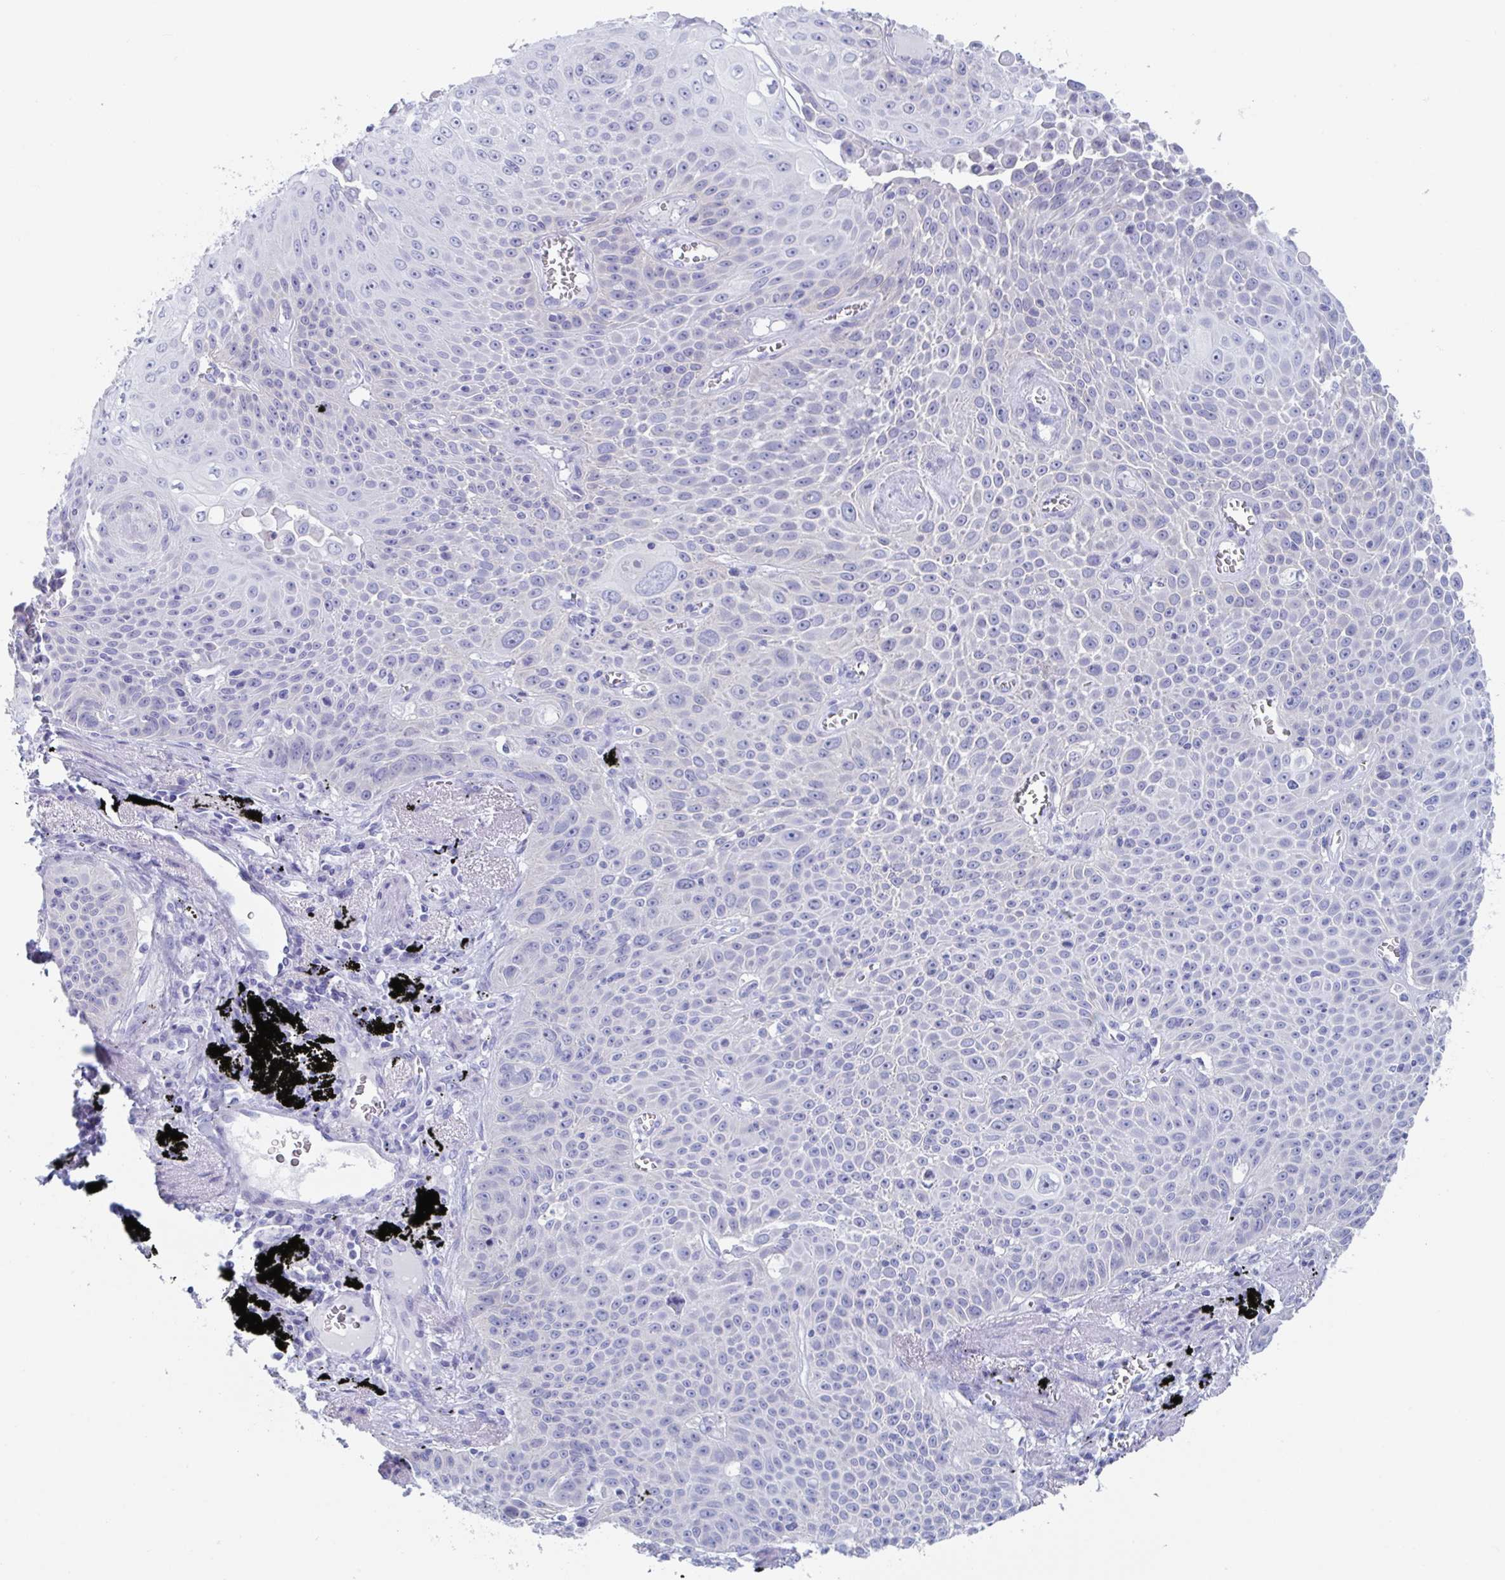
{"staining": {"intensity": "negative", "quantity": "none", "location": "none"}, "tissue": "lung cancer", "cell_type": "Tumor cells", "image_type": "cancer", "snomed": [{"axis": "morphology", "description": "Squamous cell carcinoma, NOS"}, {"axis": "morphology", "description": "Squamous cell carcinoma, metastatic, NOS"}, {"axis": "topography", "description": "Lymph node"}, {"axis": "topography", "description": "Lung"}], "caption": "IHC image of neoplastic tissue: lung squamous cell carcinoma stained with DAB (3,3'-diaminobenzidine) exhibits no significant protein expression in tumor cells.", "gene": "ZPBP", "patient": {"sex": "female", "age": 62}}